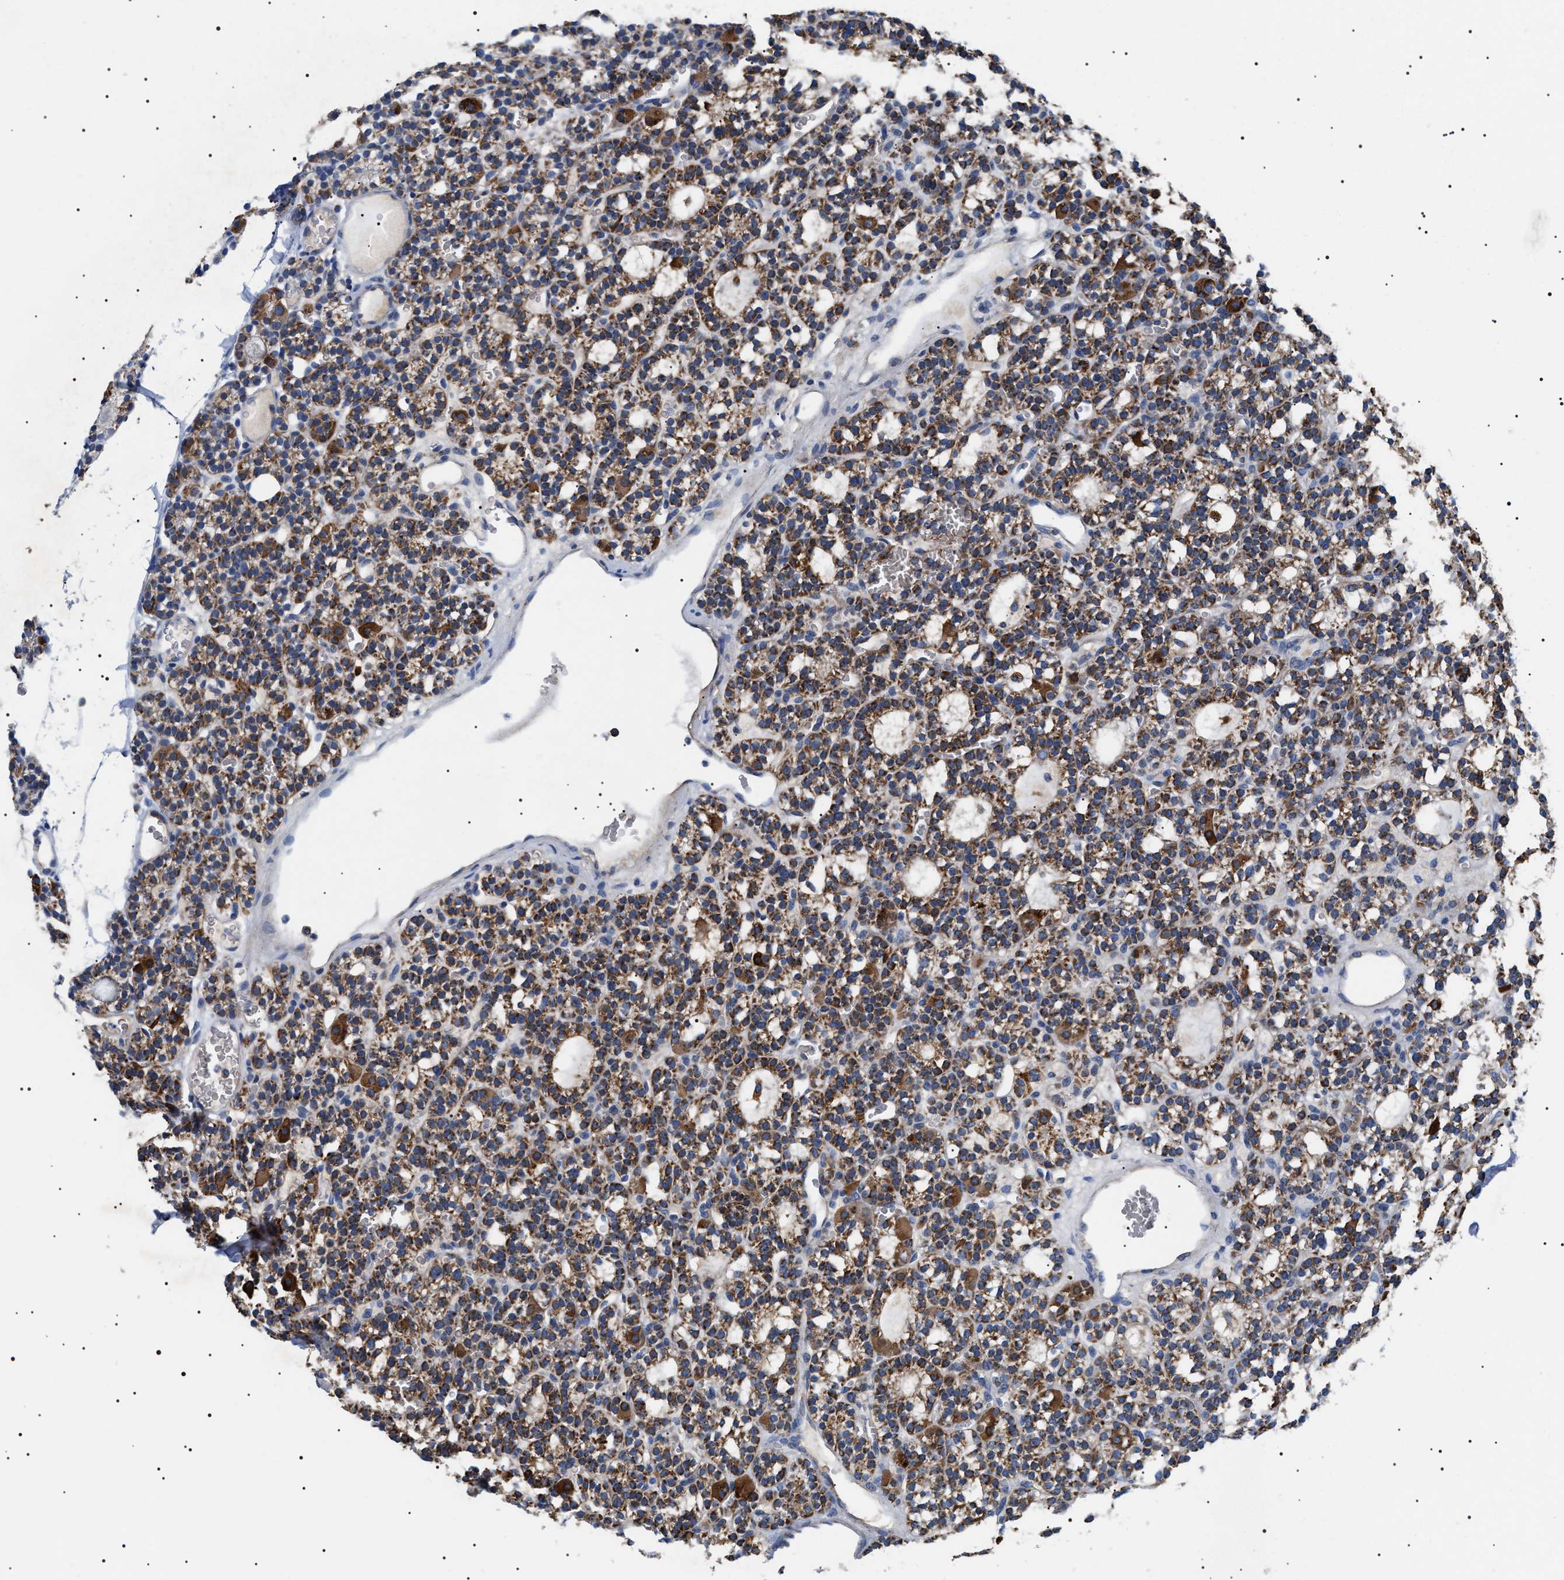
{"staining": {"intensity": "moderate", "quantity": ">75%", "location": "cytoplasmic/membranous"}, "tissue": "parathyroid gland", "cell_type": "Glandular cells", "image_type": "normal", "snomed": [{"axis": "morphology", "description": "Normal tissue, NOS"}, {"axis": "morphology", "description": "Adenoma, NOS"}, {"axis": "topography", "description": "Parathyroid gland"}], "caption": "Protein expression analysis of unremarkable parathyroid gland shows moderate cytoplasmic/membranous positivity in approximately >75% of glandular cells.", "gene": "OXSM", "patient": {"sex": "female", "age": 58}}